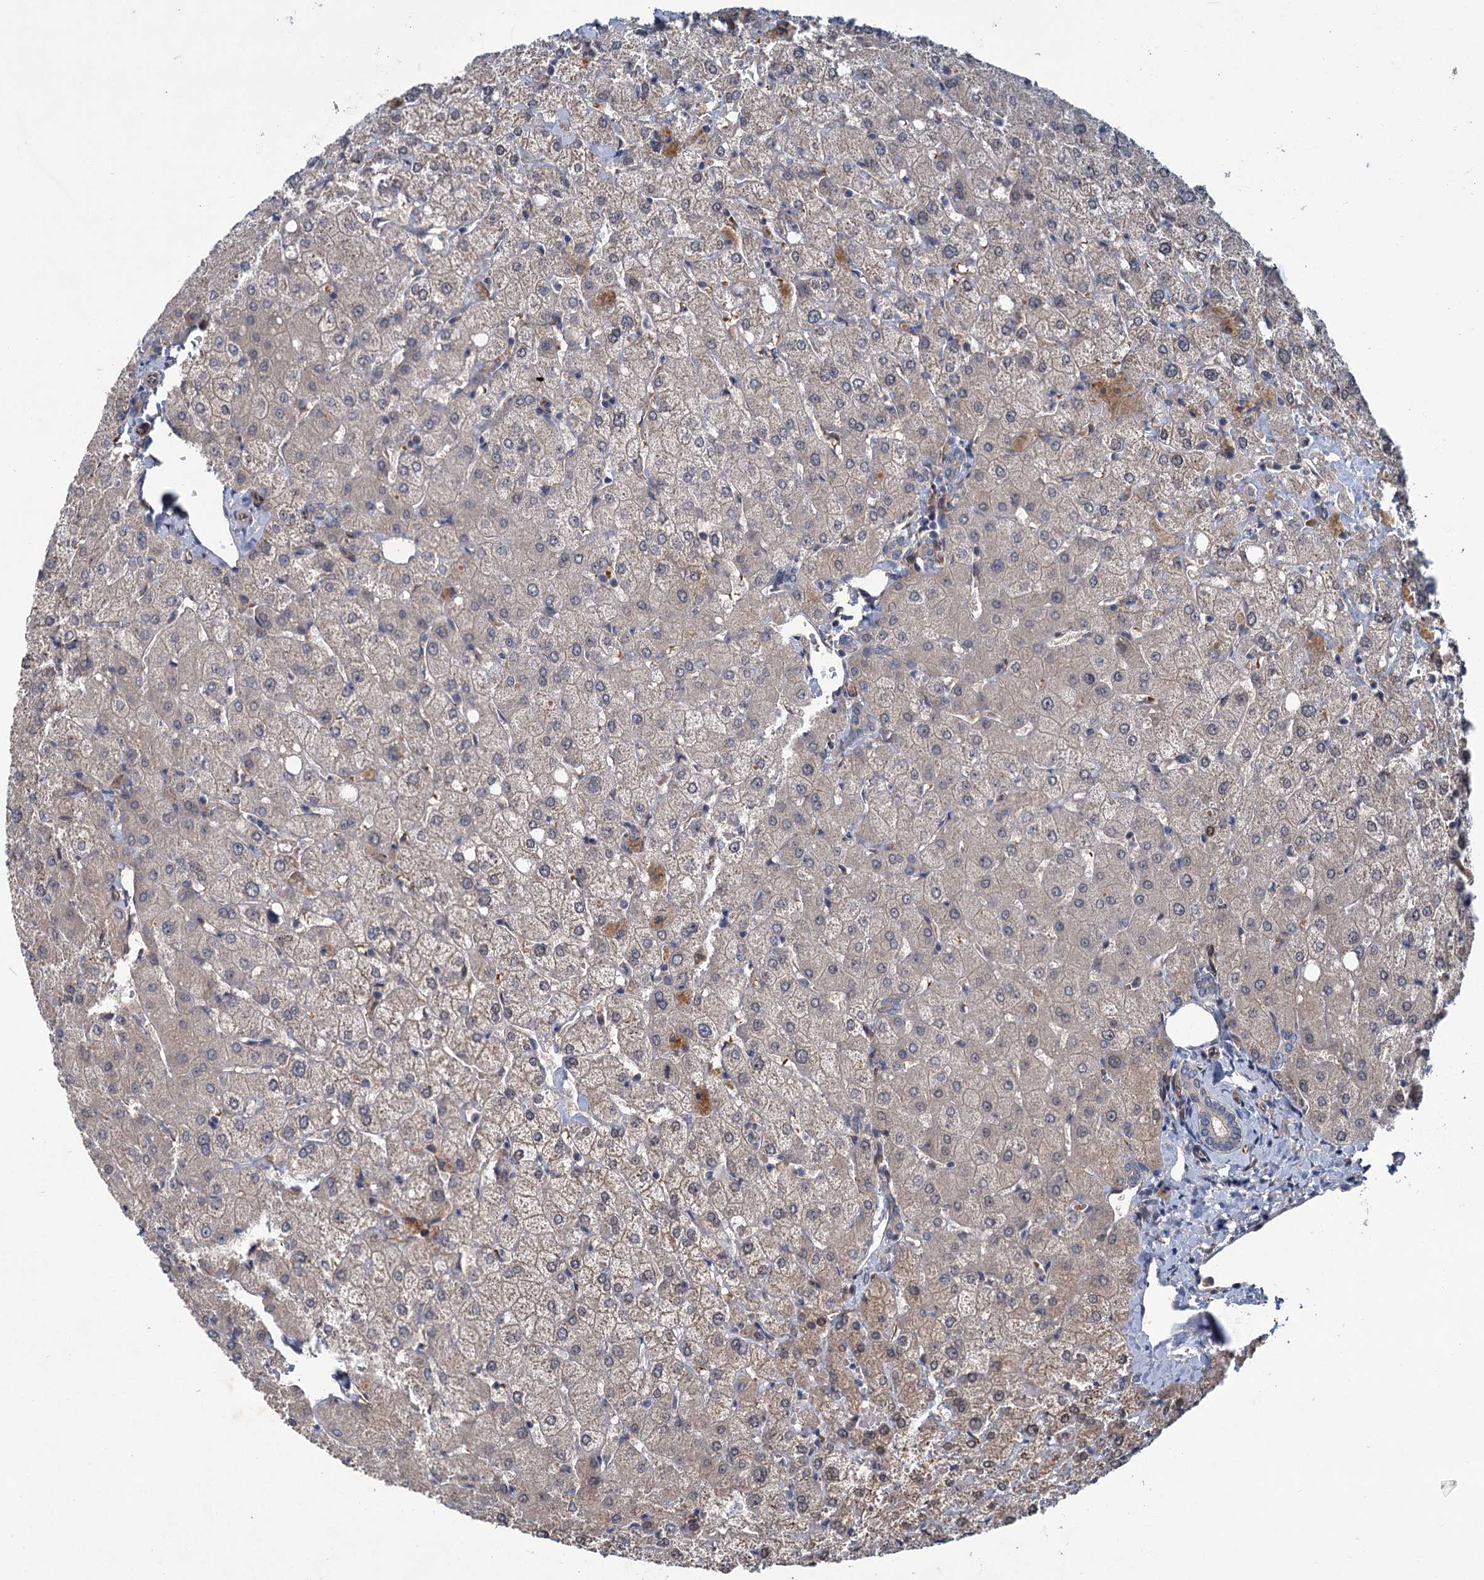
{"staining": {"intensity": "negative", "quantity": "none", "location": "none"}, "tissue": "liver", "cell_type": "Cholangiocytes", "image_type": "normal", "snomed": [{"axis": "morphology", "description": "Normal tissue, NOS"}, {"axis": "topography", "description": "Liver"}], "caption": "This micrograph is of unremarkable liver stained with IHC to label a protein in brown with the nuclei are counter-stained blue. There is no positivity in cholangiocytes.", "gene": "PKN2", "patient": {"sex": "female", "age": 54}}